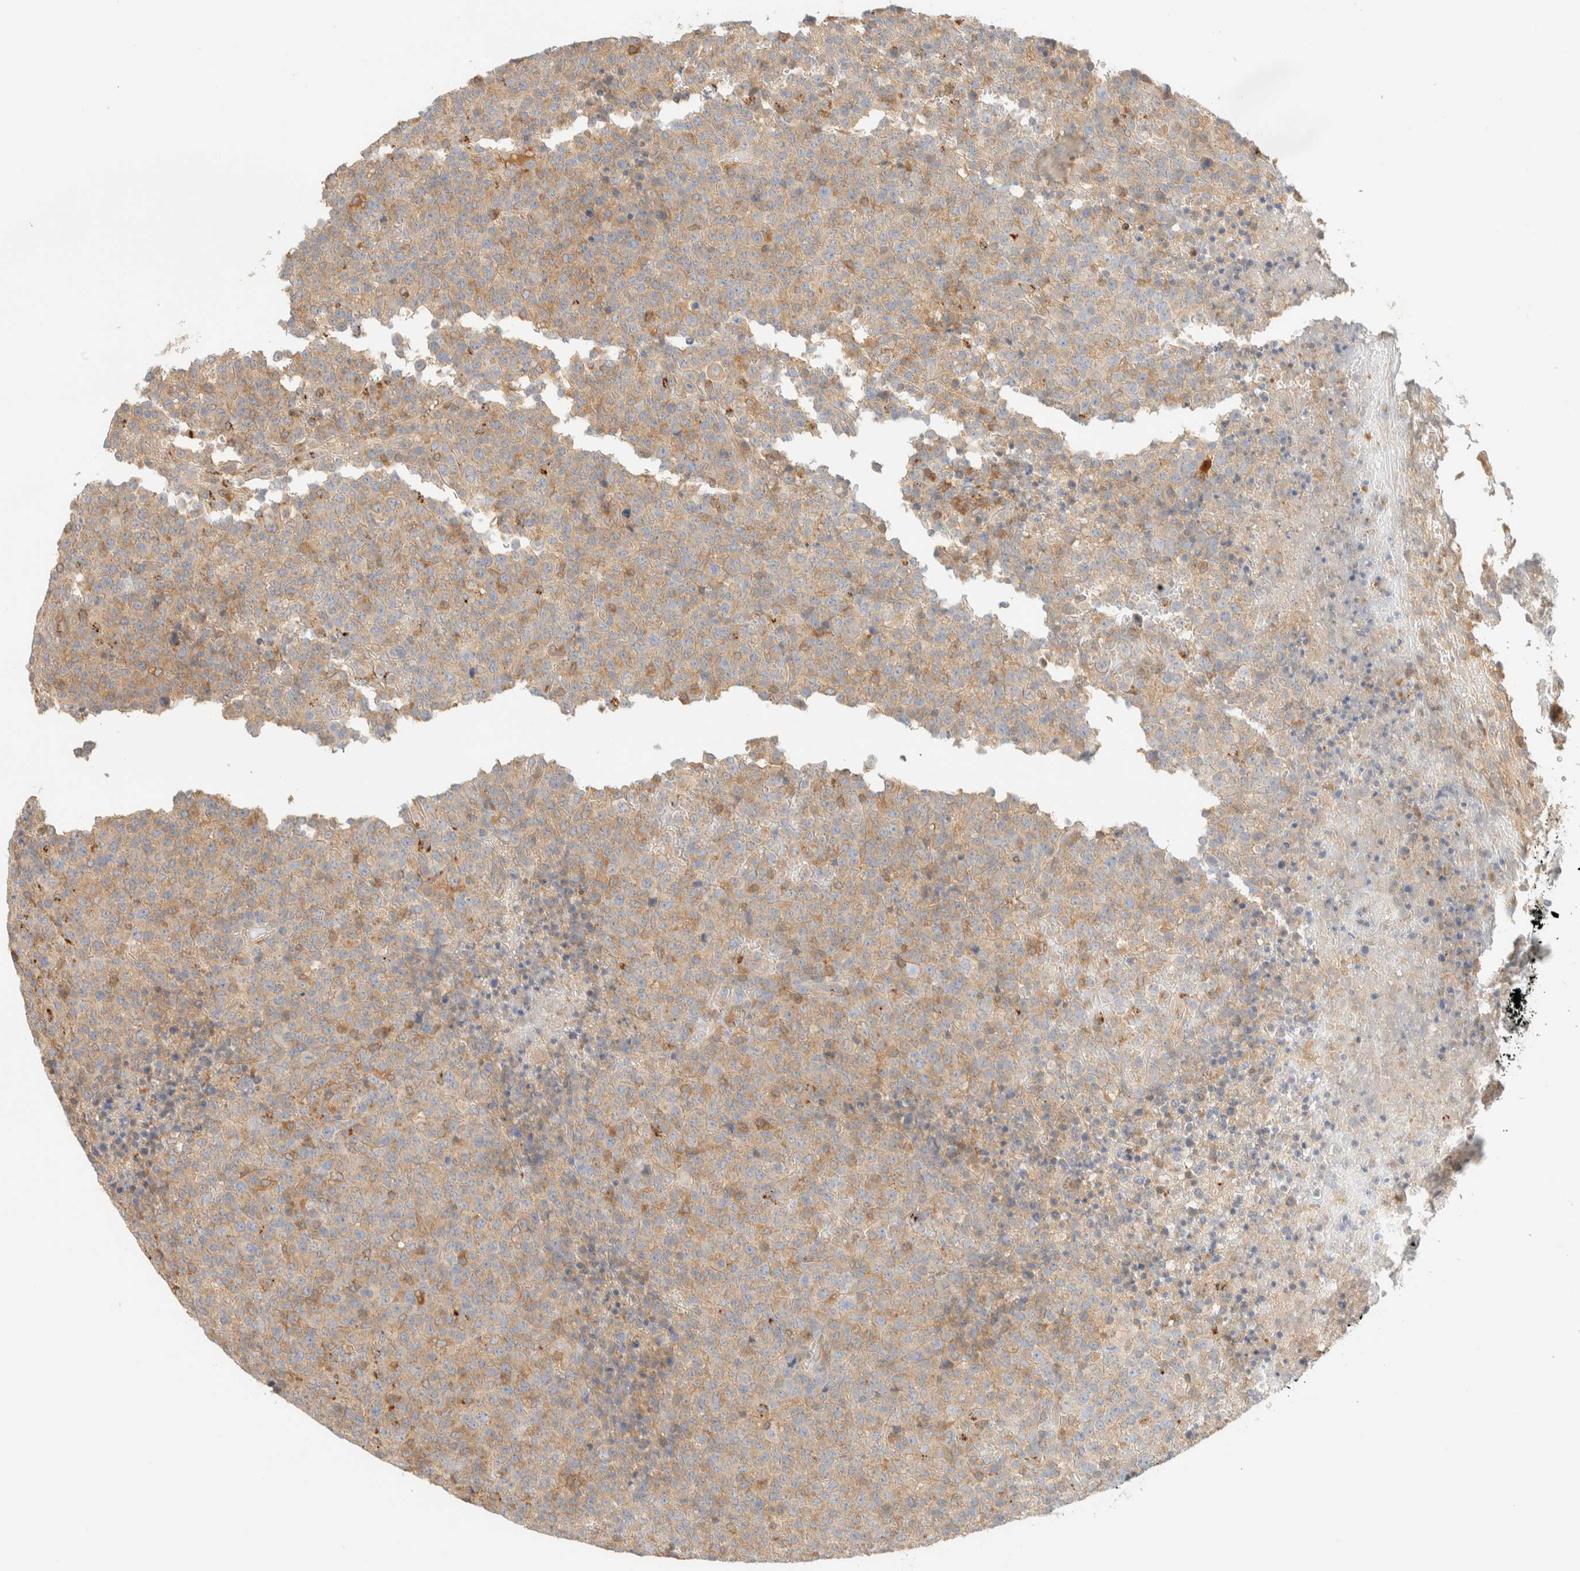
{"staining": {"intensity": "weak", "quantity": "25%-75%", "location": "cytoplasmic/membranous"}, "tissue": "lymphoma", "cell_type": "Tumor cells", "image_type": "cancer", "snomed": [{"axis": "morphology", "description": "Malignant lymphoma, non-Hodgkin's type, High grade"}, {"axis": "topography", "description": "Lymph node"}], "caption": "A brown stain highlights weak cytoplasmic/membranous staining of a protein in human high-grade malignant lymphoma, non-Hodgkin's type tumor cells.", "gene": "NT5C", "patient": {"sex": "male", "age": 13}}